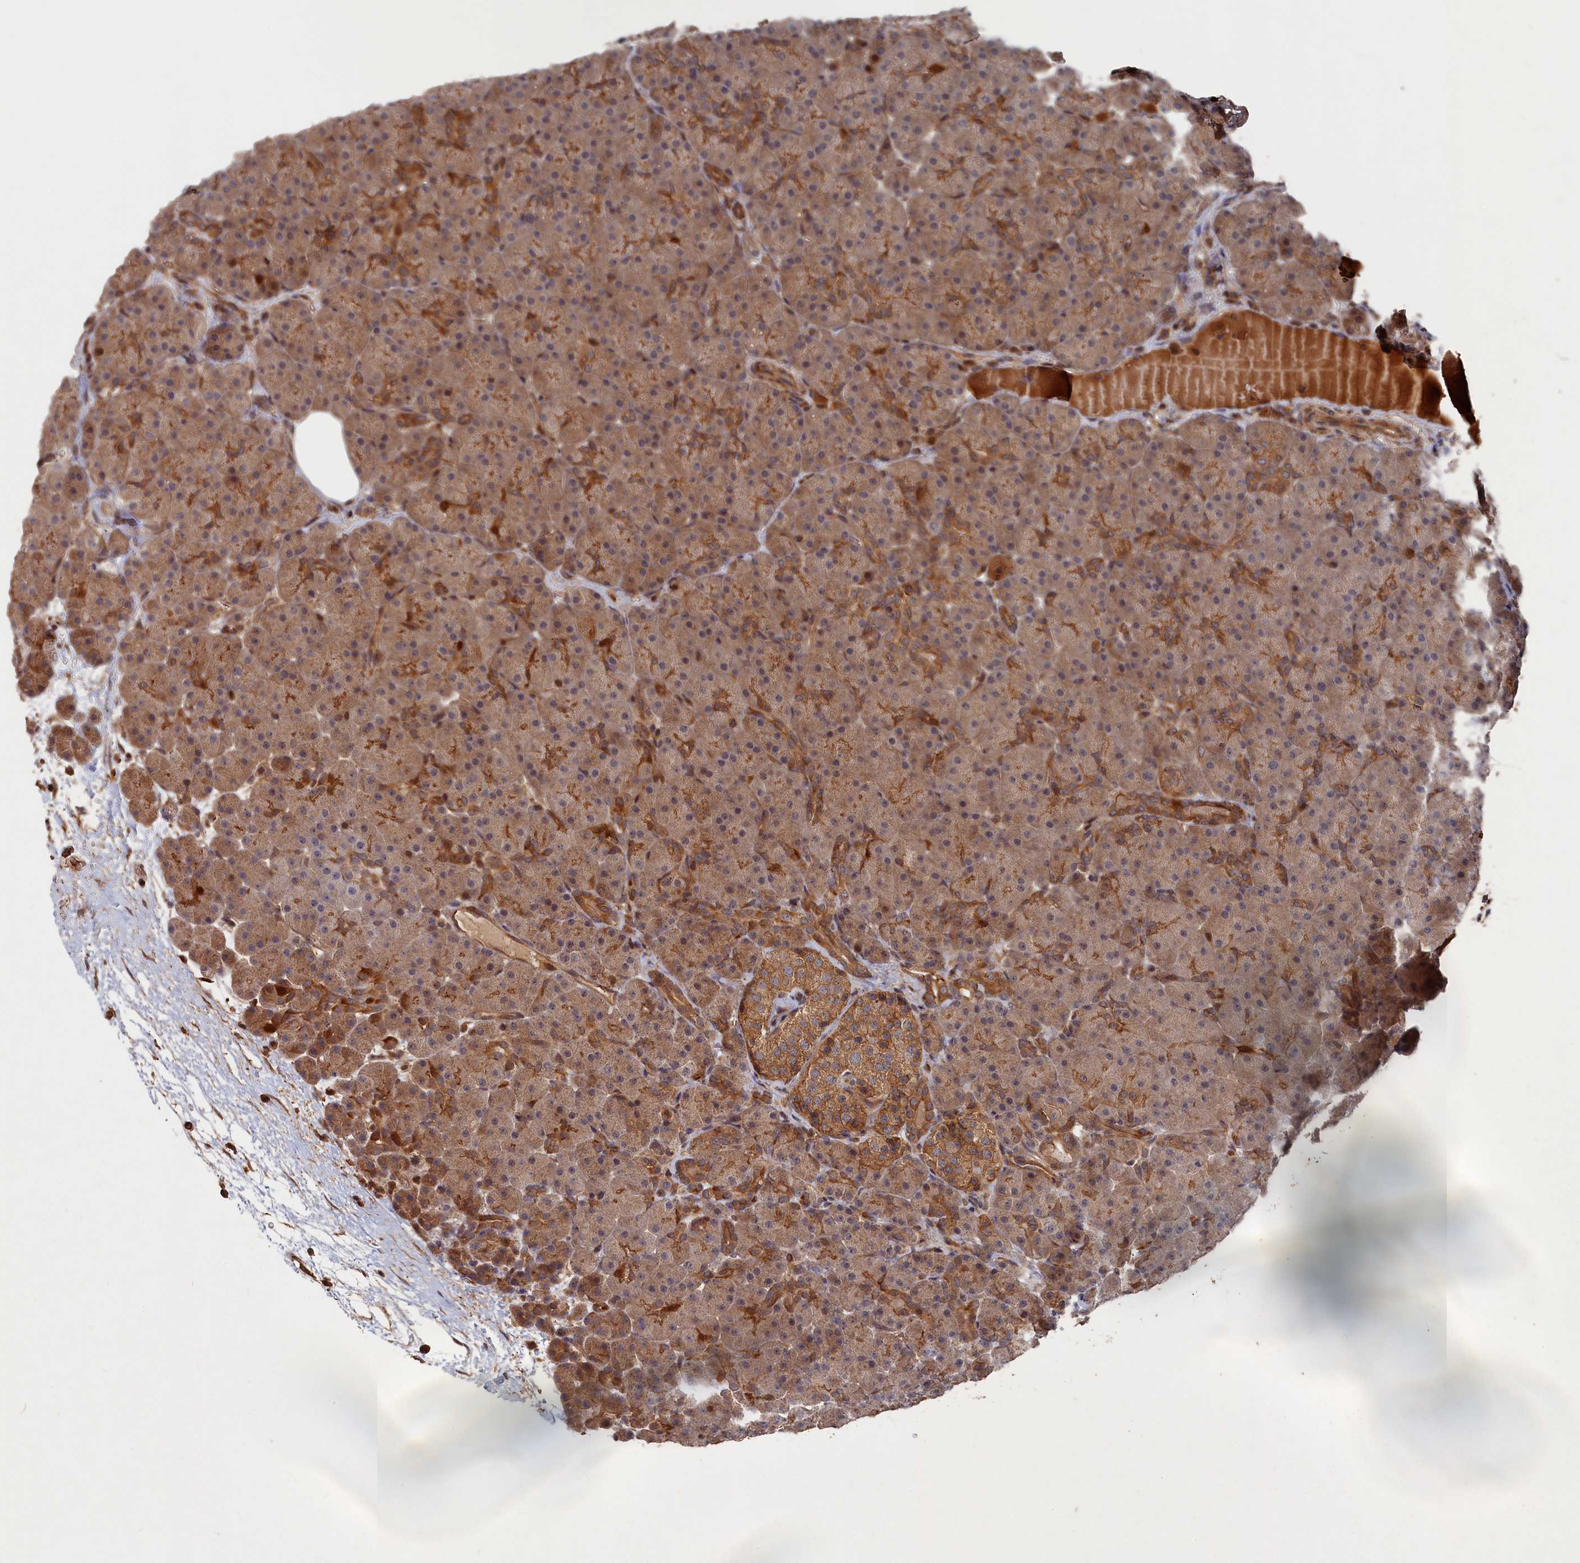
{"staining": {"intensity": "moderate", "quantity": "25%-75%", "location": "cytoplasmic/membranous"}, "tissue": "pancreas", "cell_type": "Exocrine glandular cells", "image_type": "normal", "snomed": [{"axis": "morphology", "description": "Normal tissue, NOS"}, {"axis": "topography", "description": "Pancreas"}], "caption": "Immunohistochemical staining of benign human pancreas displays medium levels of moderate cytoplasmic/membranous expression in approximately 25%-75% of exocrine glandular cells.", "gene": "RMI2", "patient": {"sex": "male", "age": 66}}